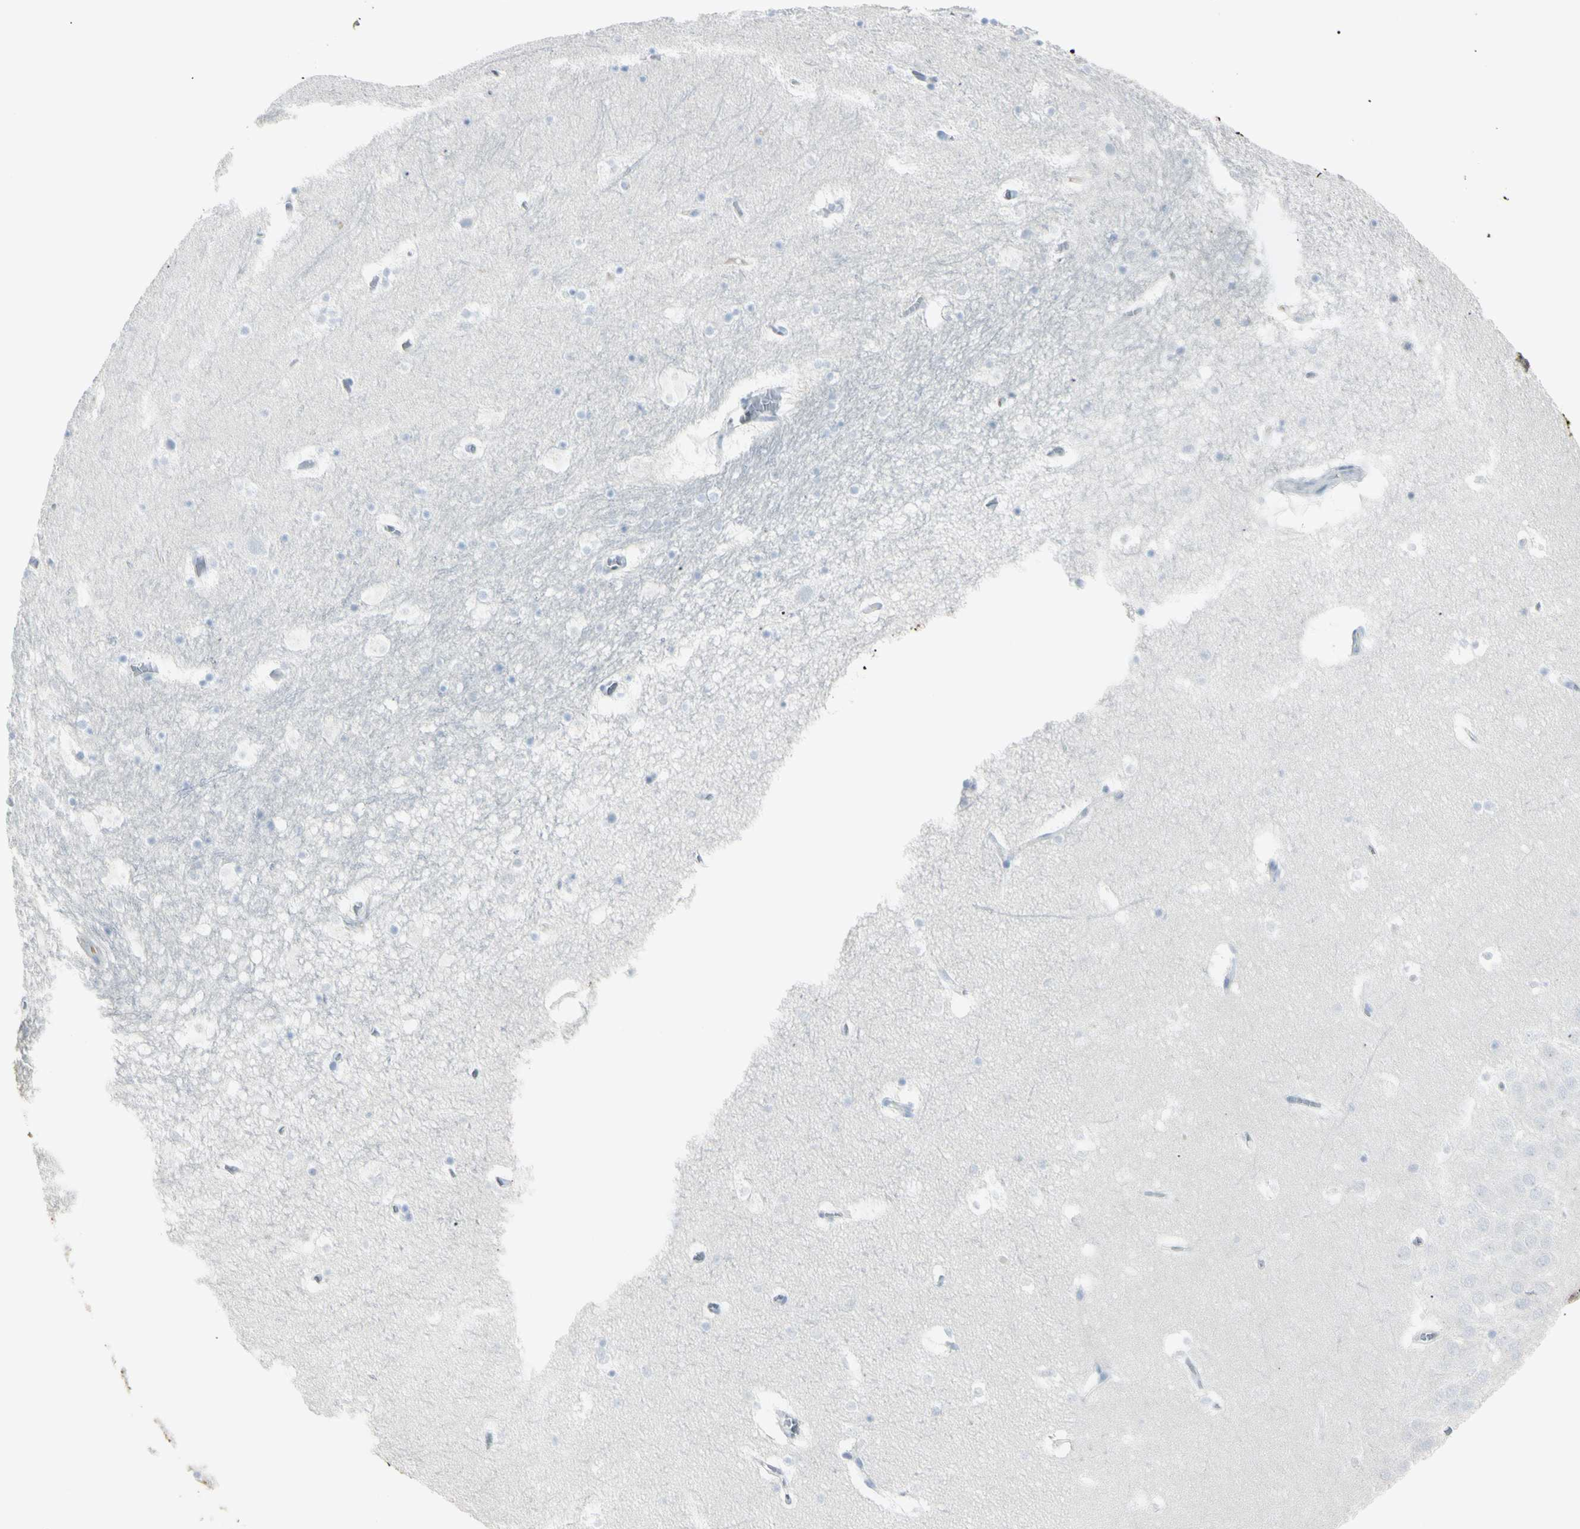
{"staining": {"intensity": "negative", "quantity": "none", "location": "none"}, "tissue": "hippocampus", "cell_type": "Glial cells", "image_type": "normal", "snomed": [{"axis": "morphology", "description": "Normal tissue, NOS"}, {"axis": "topography", "description": "Hippocampus"}], "caption": "A high-resolution image shows immunohistochemistry staining of unremarkable hippocampus, which reveals no significant staining in glial cells. Brightfield microscopy of immunohistochemistry stained with DAB (brown) and hematoxylin (blue), captured at high magnification.", "gene": "PIP", "patient": {"sex": "male", "age": 45}}